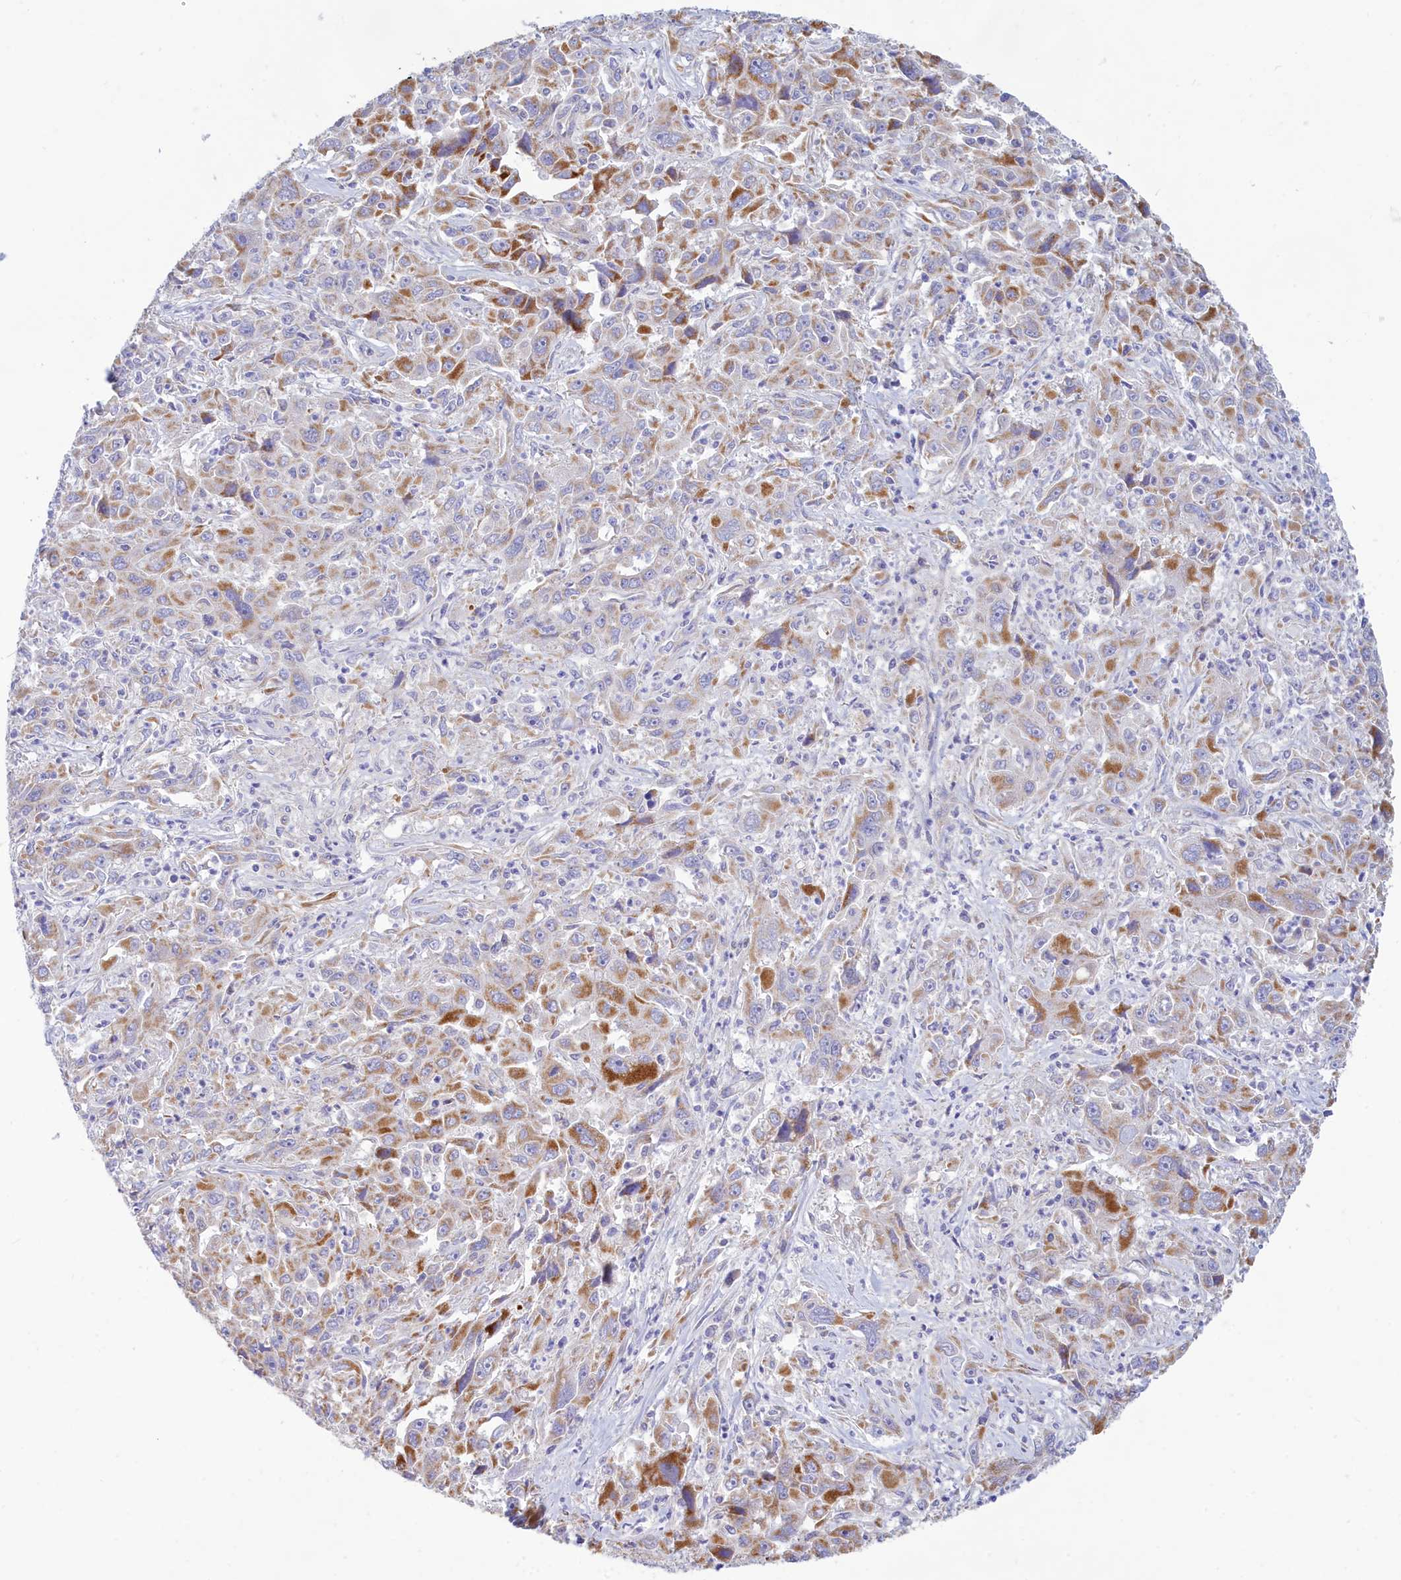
{"staining": {"intensity": "strong", "quantity": "25%-75%", "location": "cytoplasmic/membranous"}, "tissue": "liver cancer", "cell_type": "Tumor cells", "image_type": "cancer", "snomed": [{"axis": "morphology", "description": "Carcinoma, Hepatocellular, NOS"}, {"axis": "topography", "description": "Liver"}], "caption": "Protein expression analysis of human hepatocellular carcinoma (liver) reveals strong cytoplasmic/membranous expression in approximately 25%-75% of tumor cells.", "gene": "TMEM30B", "patient": {"sex": "male", "age": 63}}